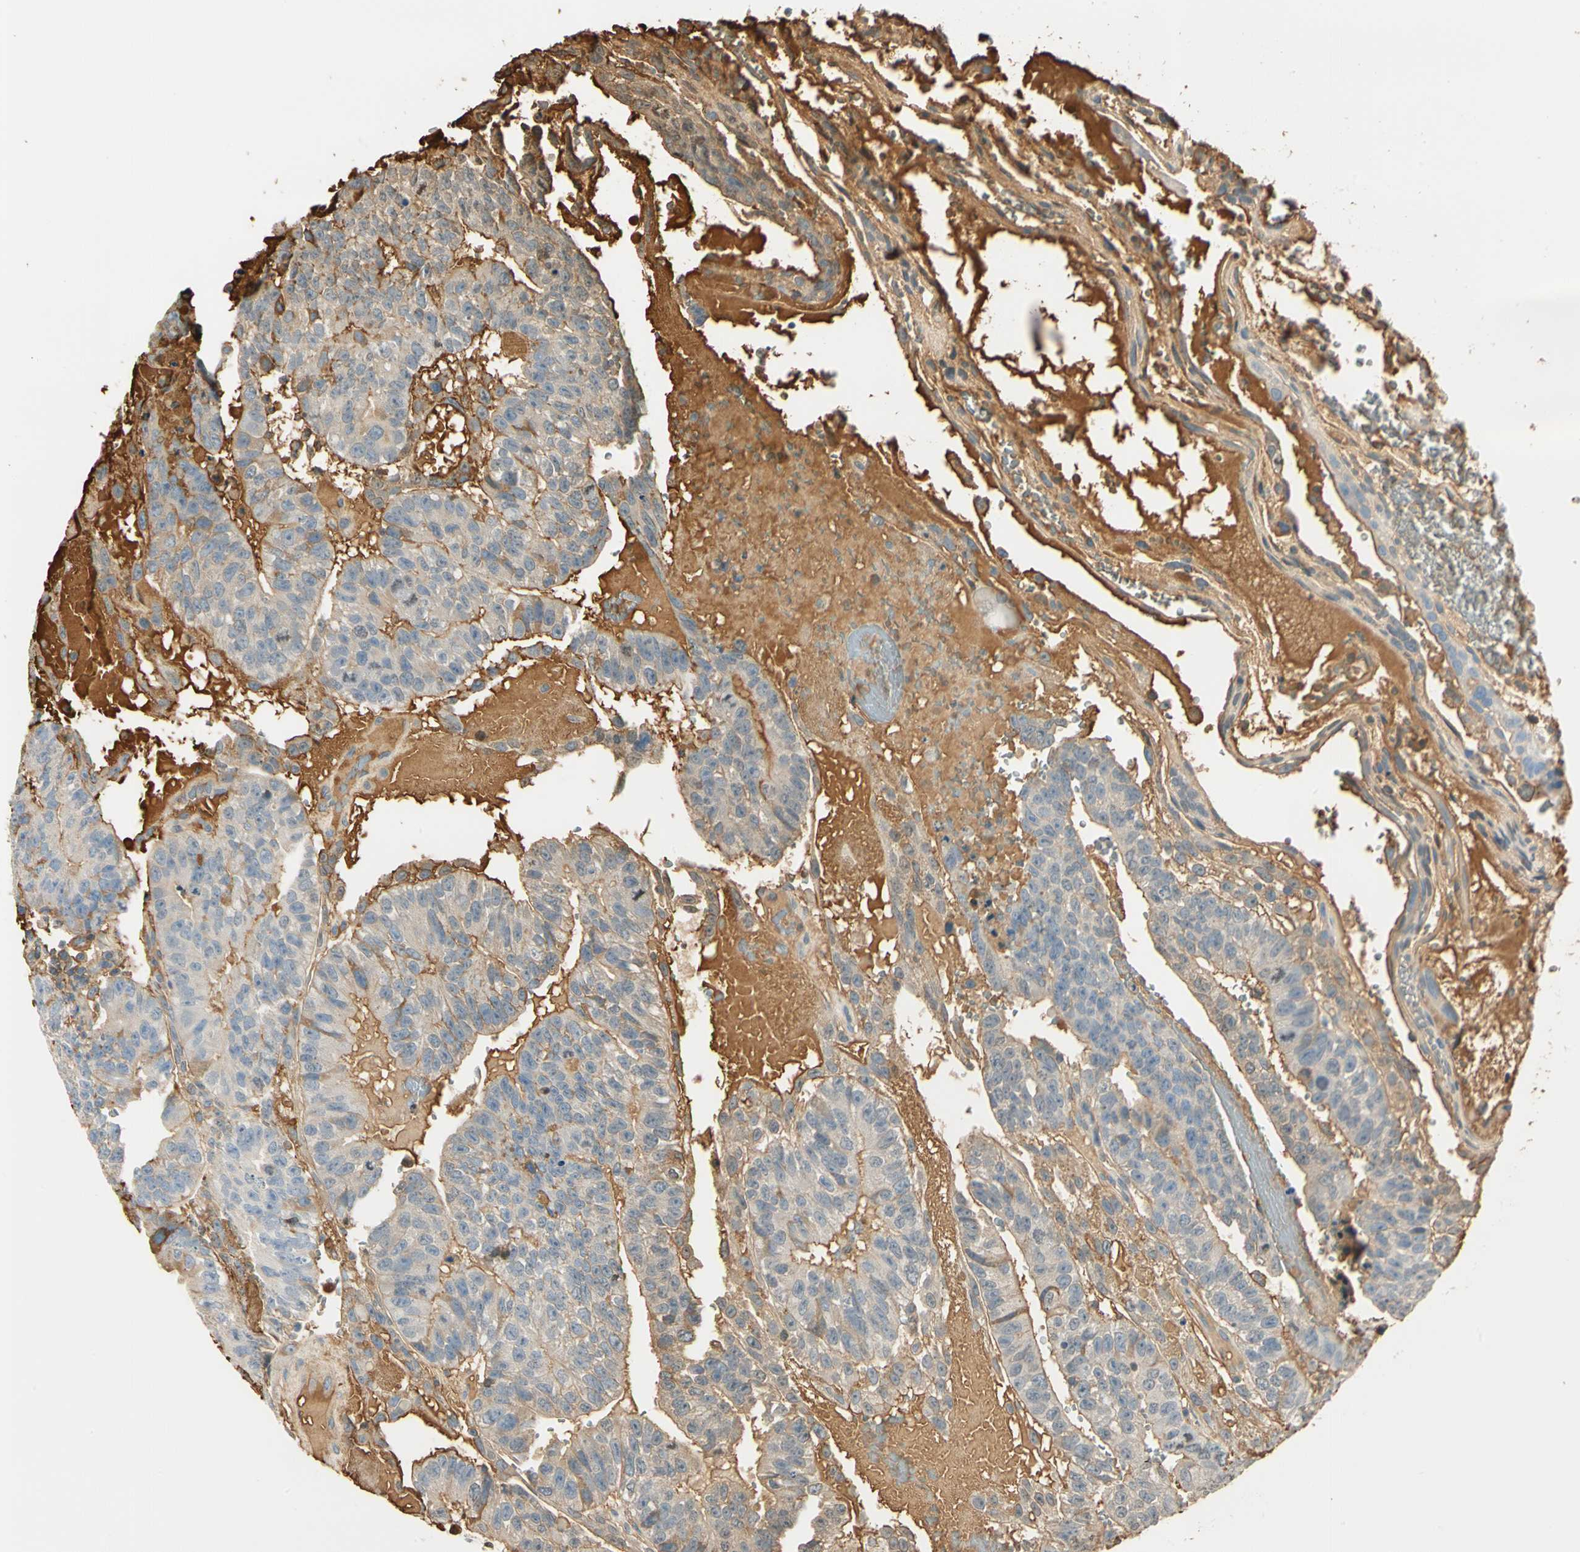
{"staining": {"intensity": "moderate", "quantity": ">75%", "location": "cytoplasmic/membranous"}, "tissue": "testis cancer", "cell_type": "Tumor cells", "image_type": "cancer", "snomed": [{"axis": "morphology", "description": "Seminoma, NOS"}, {"axis": "morphology", "description": "Carcinoma, Embryonal, NOS"}, {"axis": "topography", "description": "Testis"}], "caption": "Immunohistochemistry (IHC) photomicrograph of neoplastic tissue: human seminoma (testis) stained using IHC shows medium levels of moderate protein expression localized specifically in the cytoplasmic/membranous of tumor cells, appearing as a cytoplasmic/membranous brown color.", "gene": "LAMB3", "patient": {"sex": "male", "age": 52}}